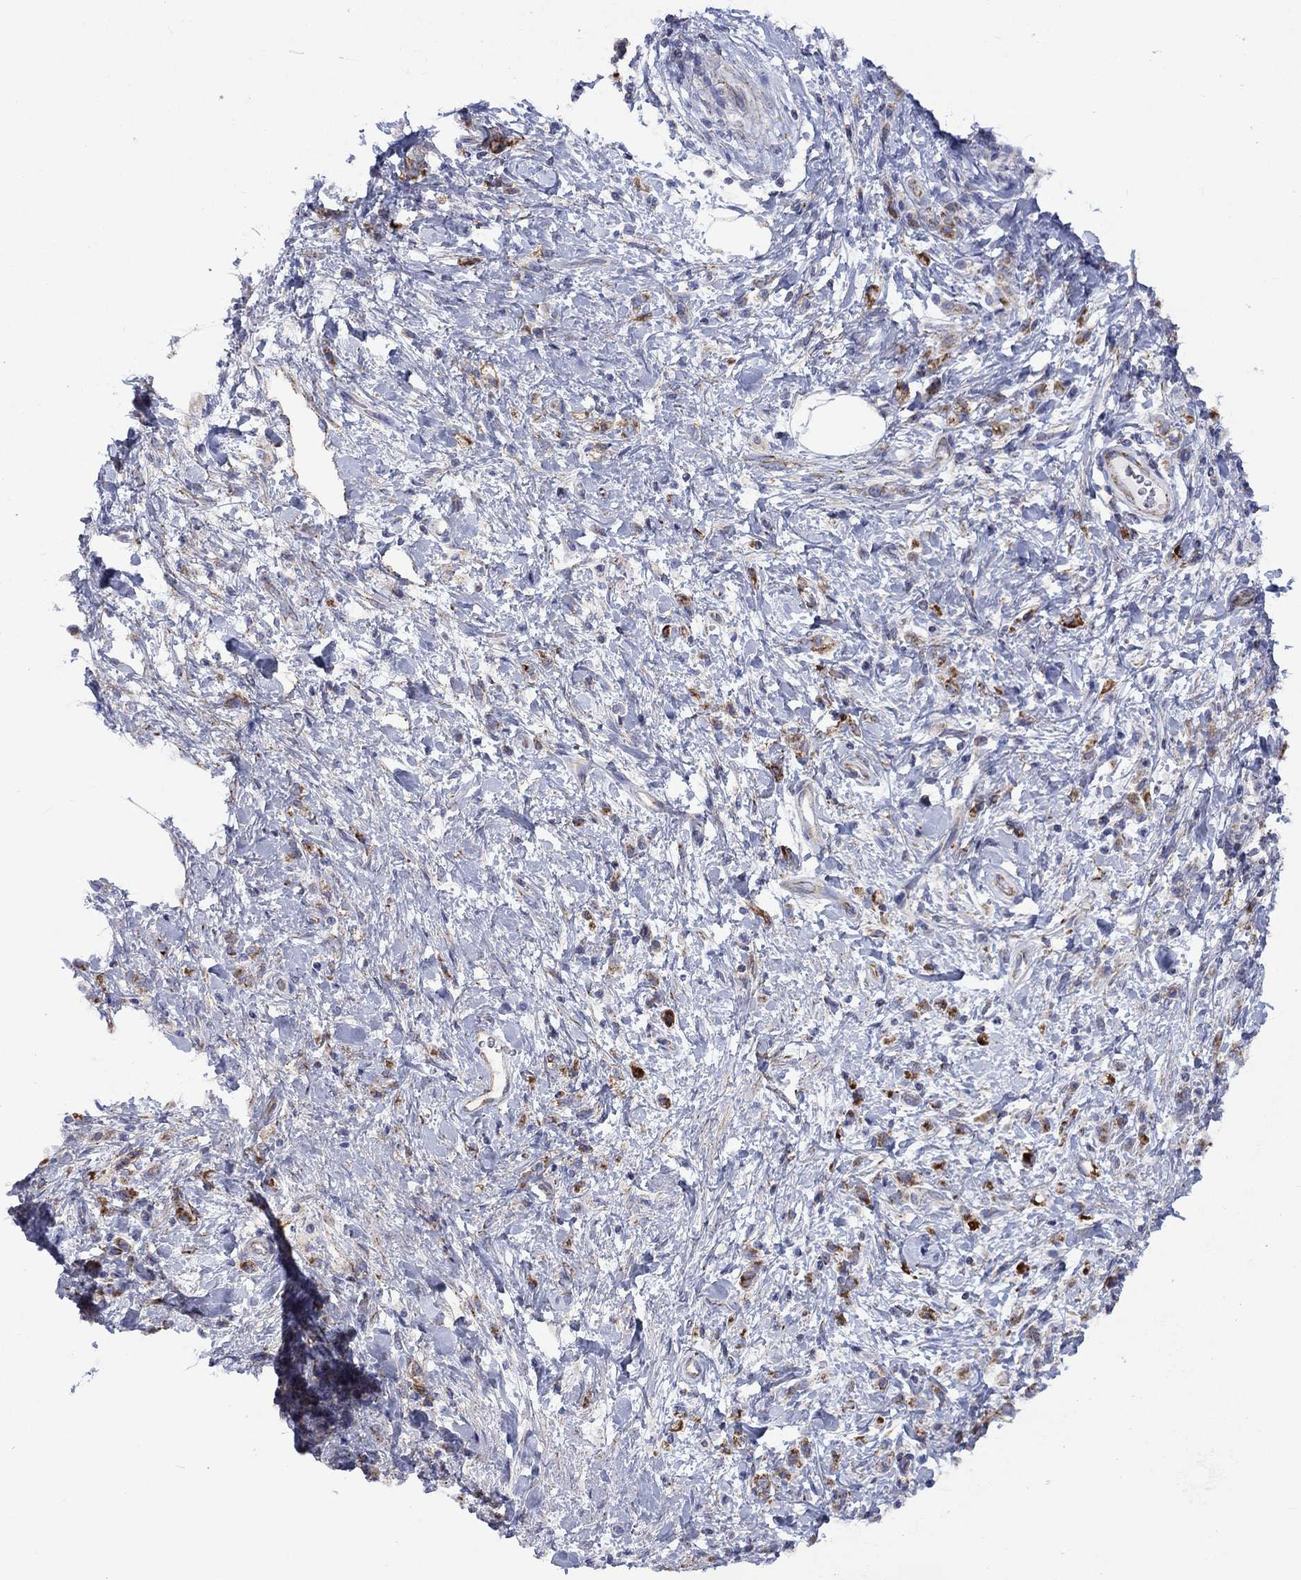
{"staining": {"intensity": "moderate", "quantity": "<25%", "location": "cytoplasmic/membranous"}, "tissue": "stomach cancer", "cell_type": "Tumor cells", "image_type": "cancer", "snomed": [{"axis": "morphology", "description": "Adenocarcinoma, NOS"}, {"axis": "topography", "description": "Stomach"}], "caption": "High-magnification brightfield microscopy of adenocarcinoma (stomach) stained with DAB (3,3'-diaminobenzidine) (brown) and counterstained with hematoxylin (blue). tumor cells exhibit moderate cytoplasmic/membranous expression is present in approximately<25% of cells.", "gene": "CISD1", "patient": {"sex": "male", "age": 77}}